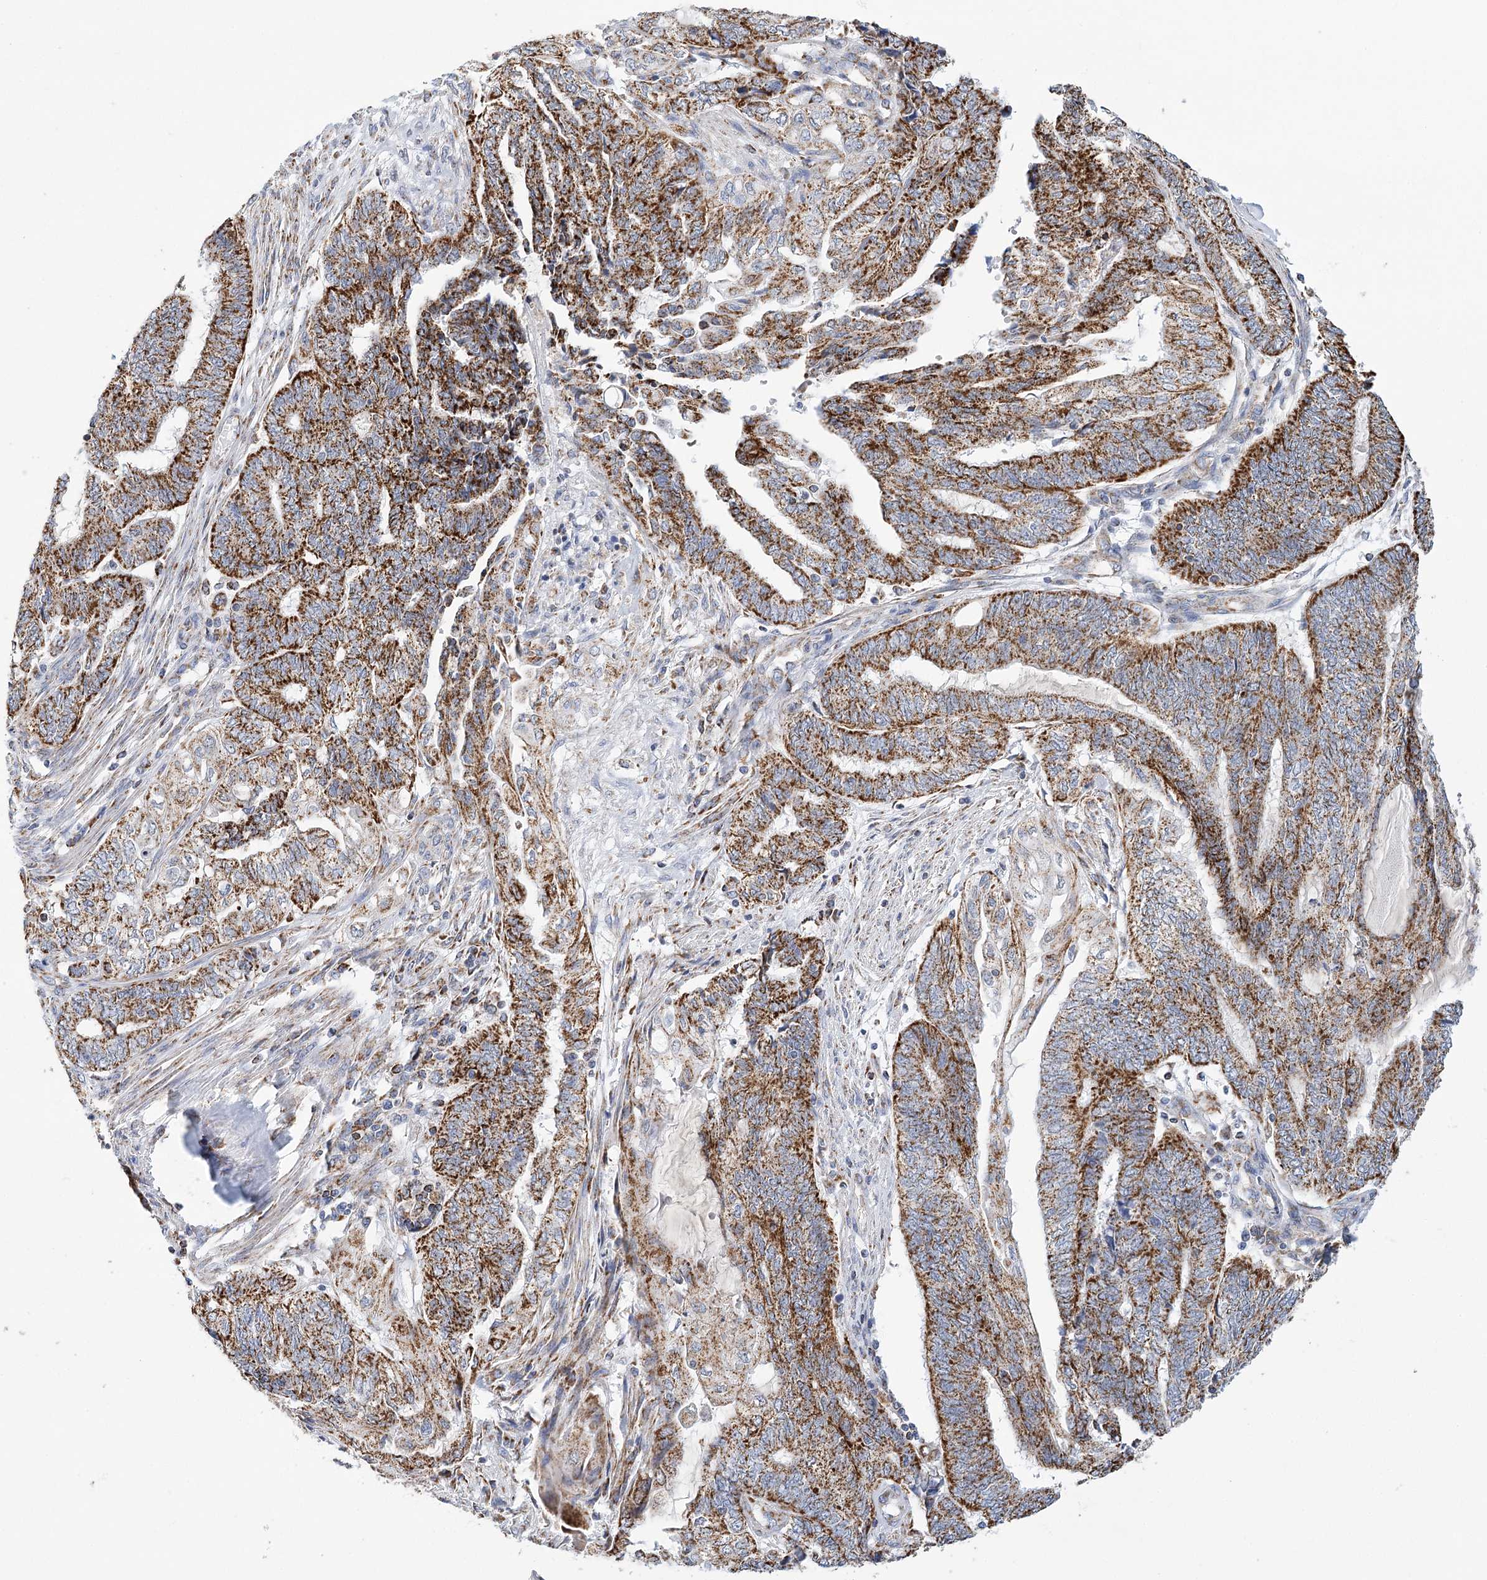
{"staining": {"intensity": "strong", "quantity": ">75%", "location": "cytoplasmic/membranous"}, "tissue": "endometrial cancer", "cell_type": "Tumor cells", "image_type": "cancer", "snomed": [{"axis": "morphology", "description": "Adenocarcinoma, NOS"}, {"axis": "topography", "description": "Uterus"}, {"axis": "topography", "description": "Endometrium"}], "caption": "Endometrial adenocarcinoma tissue demonstrates strong cytoplasmic/membranous staining in approximately >75% of tumor cells The staining was performed using DAB (3,3'-diaminobenzidine), with brown indicating positive protein expression. Nuclei are stained blue with hematoxylin.", "gene": "LSS", "patient": {"sex": "female", "age": 70}}